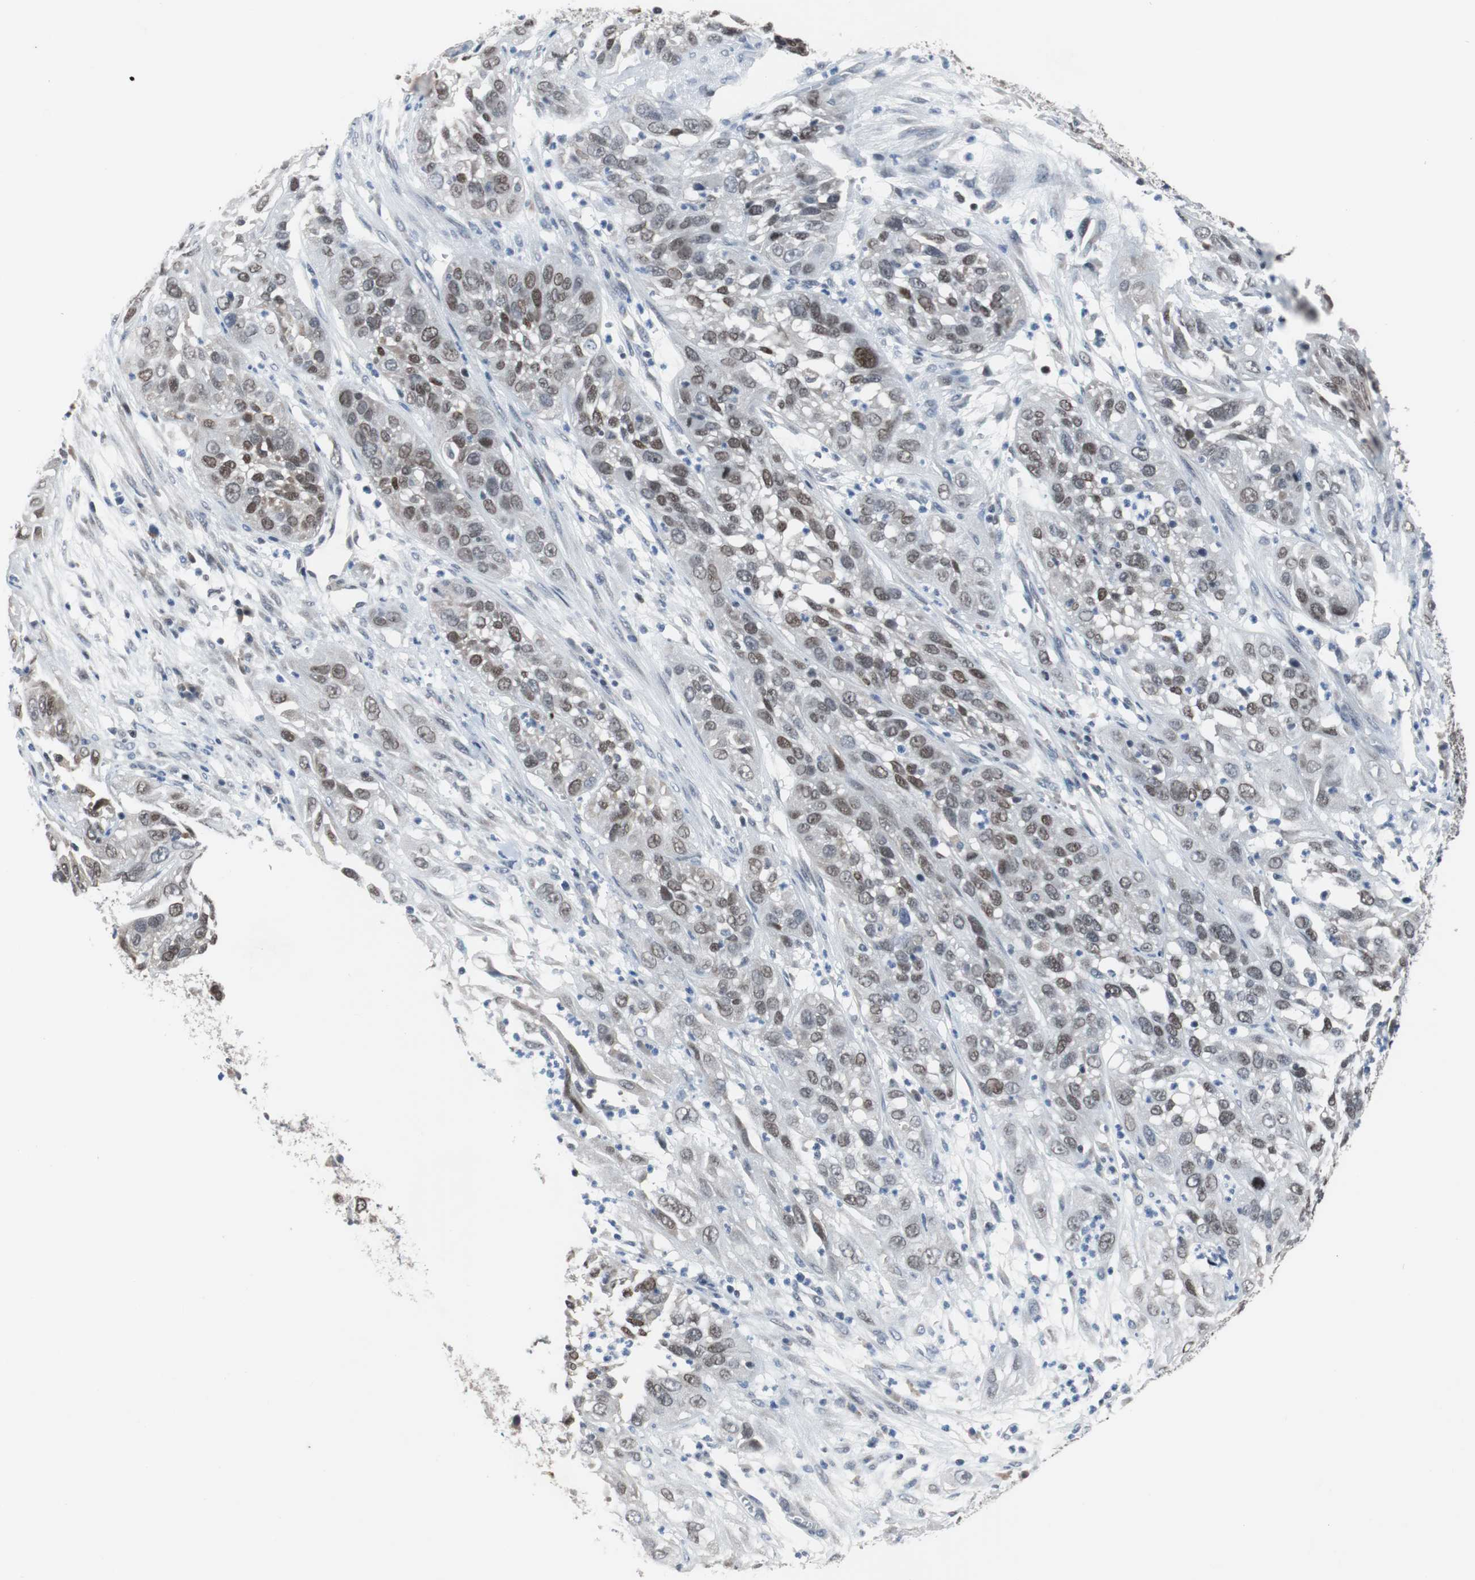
{"staining": {"intensity": "weak", "quantity": "25%-75%", "location": "nuclear"}, "tissue": "cervical cancer", "cell_type": "Tumor cells", "image_type": "cancer", "snomed": [{"axis": "morphology", "description": "Squamous cell carcinoma, NOS"}, {"axis": "topography", "description": "Cervix"}], "caption": "Protein expression analysis of human cervical cancer (squamous cell carcinoma) reveals weak nuclear expression in approximately 25%-75% of tumor cells.", "gene": "TP63", "patient": {"sex": "female", "age": 32}}